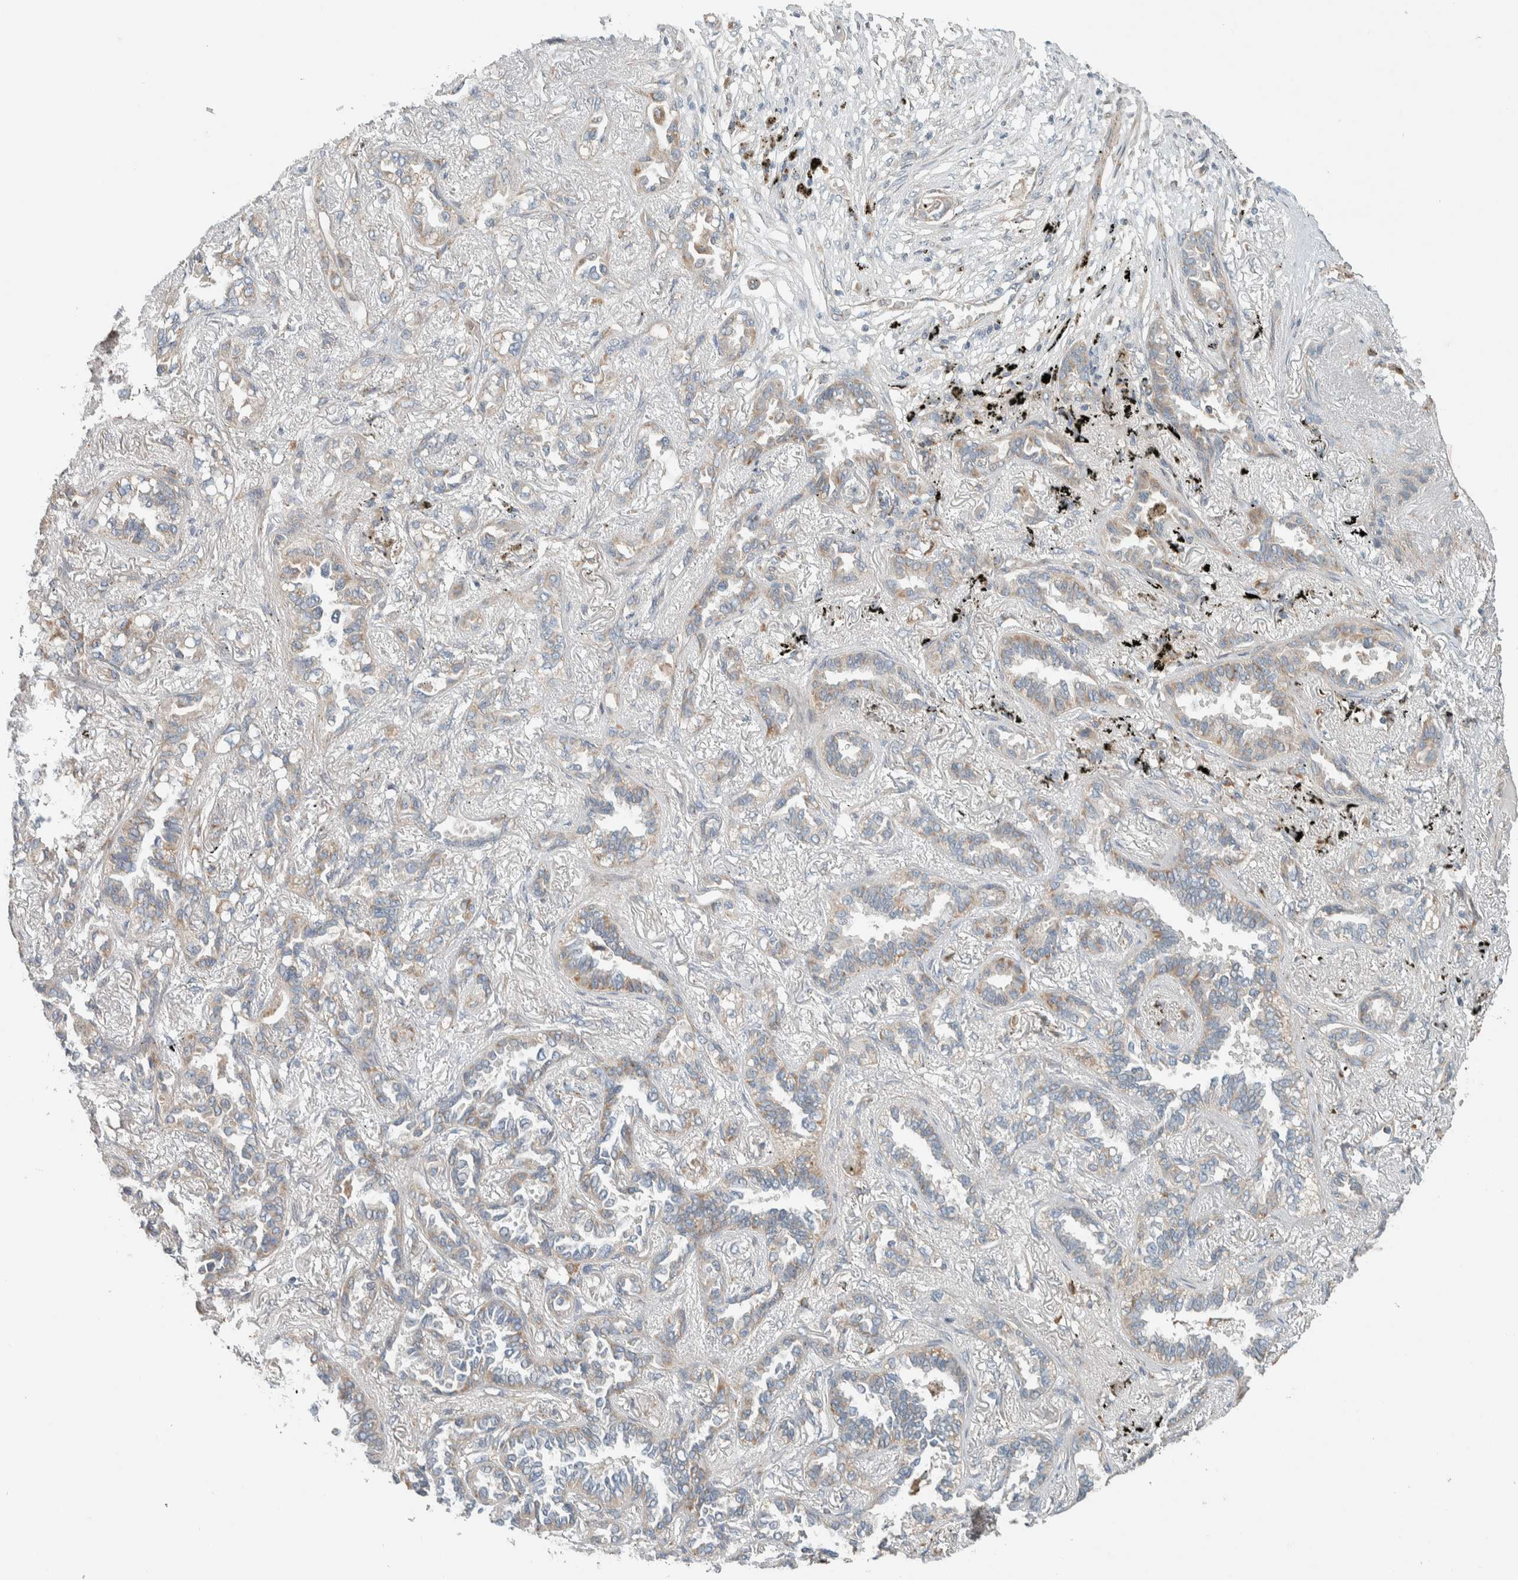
{"staining": {"intensity": "weak", "quantity": "25%-75%", "location": "cytoplasmic/membranous"}, "tissue": "lung cancer", "cell_type": "Tumor cells", "image_type": "cancer", "snomed": [{"axis": "morphology", "description": "Adenocarcinoma, NOS"}, {"axis": "topography", "description": "Lung"}], "caption": "Approximately 25%-75% of tumor cells in human adenocarcinoma (lung) demonstrate weak cytoplasmic/membranous protein positivity as visualized by brown immunohistochemical staining.", "gene": "SLFN12L", "patient": {"sex": "male", "age": 59}}